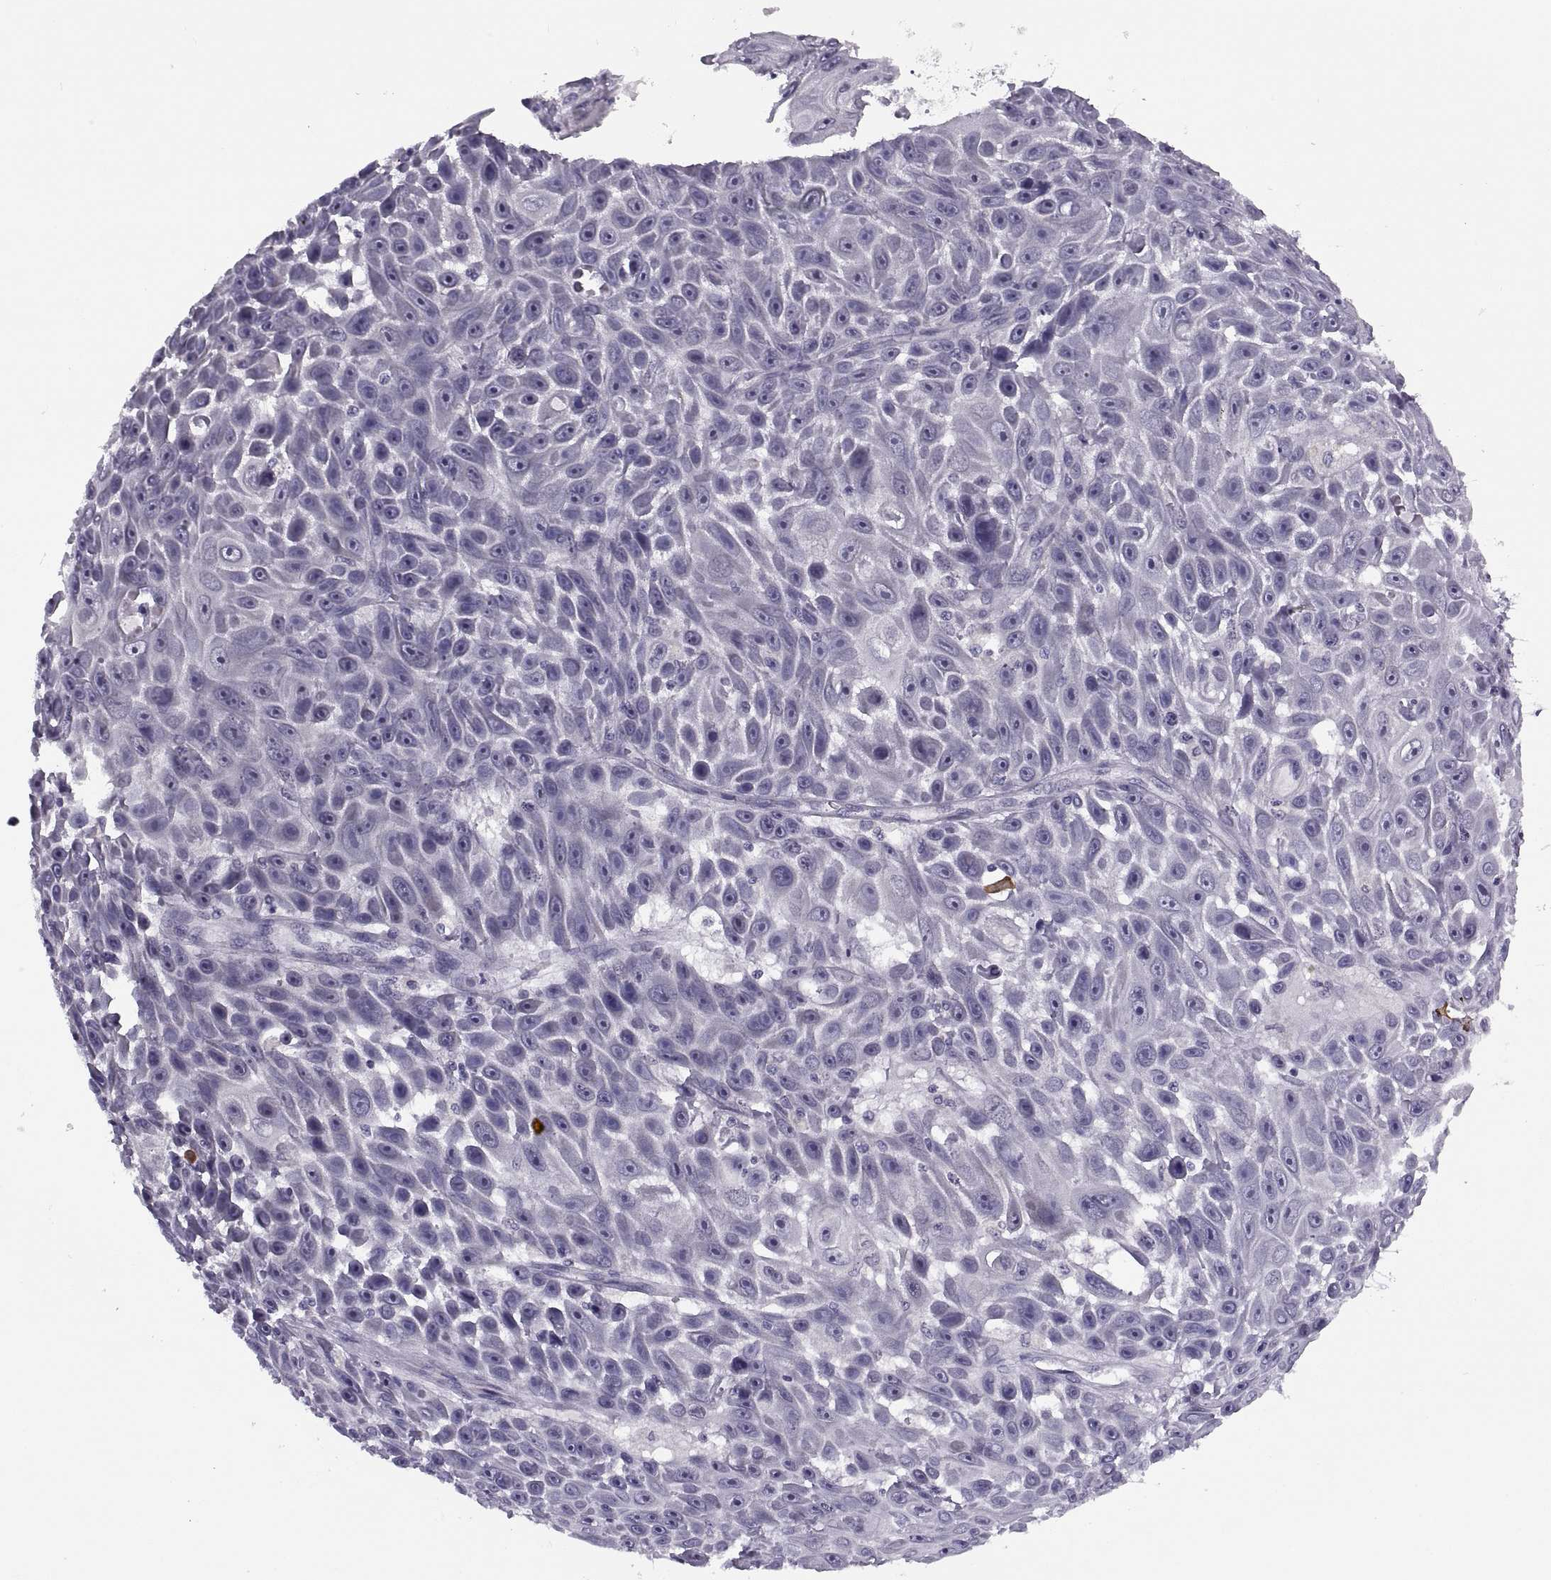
{"staining": {"intensity": "negative", "quantity": "none", "location": "none"}, "tissue": "skin cancer", "cell_type": "Tumor cells", "image_type": "cancer", "snomed": [{"axis": "morphology", "description": "Squamous cell carcinoma, NOS"}, {"axis": "topography", "description": "Skin"}], "caption": "Immunohistochemistry histopathology image of skin squamous cell carcinoma stained for a protein (brown), which reveals no staining in tumor cells.", "gene": "MAGEB1", "patient": {"sex": "male", "age": 82}}